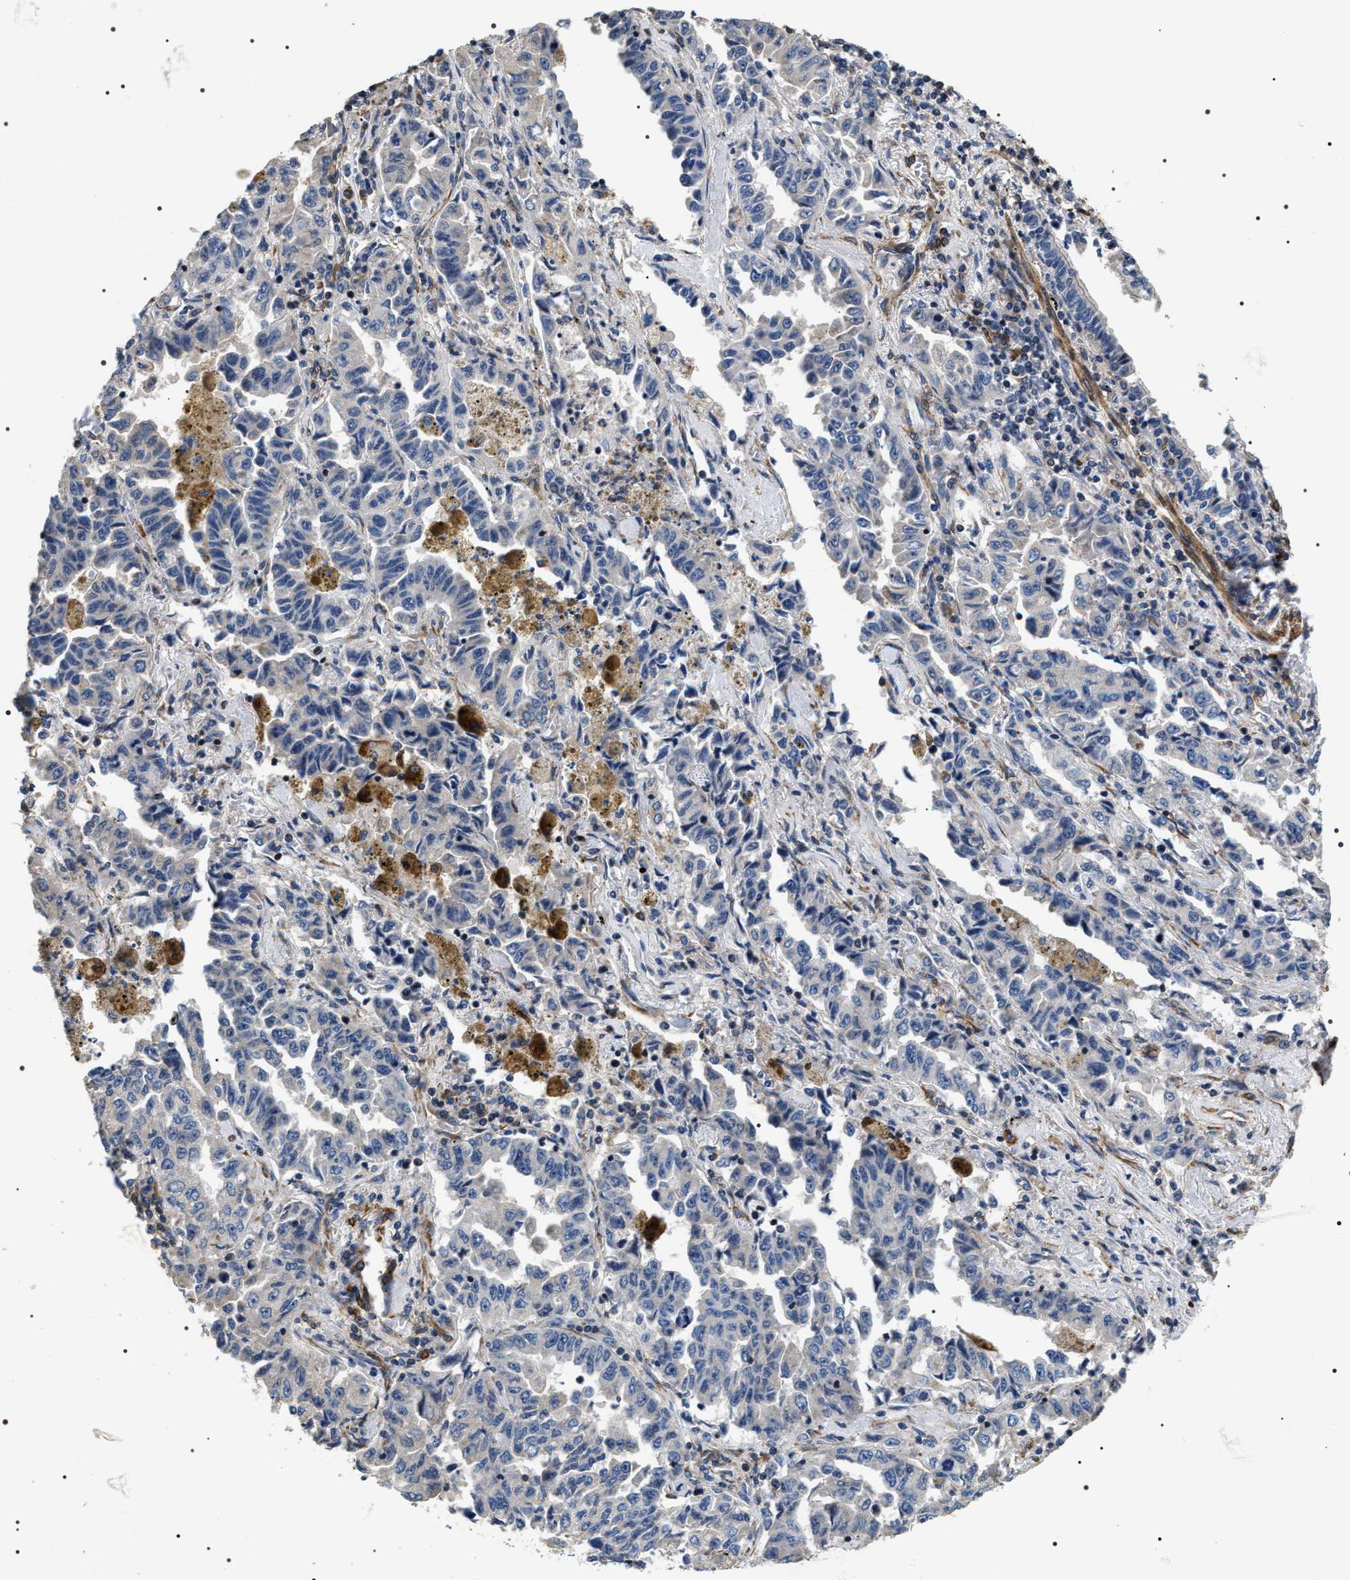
{"staining": {"intensity": "negative", "quantity": "none", "location": "none"}, "tissue": "lung cancer", "cell_type": "Tumor cells", "image_type": "cancer", "snomed": [{"axis": "morphology", "description": "Adenocarcinoma, NOS"}, {"axis": "topography", "description": "Lung"}], "caption": "Tumor cells are negative for protein expression in human lung adenocarcinoma.", "gene": "ZC3HAV1L", "patient": {"sex": "female", "age": 51}}